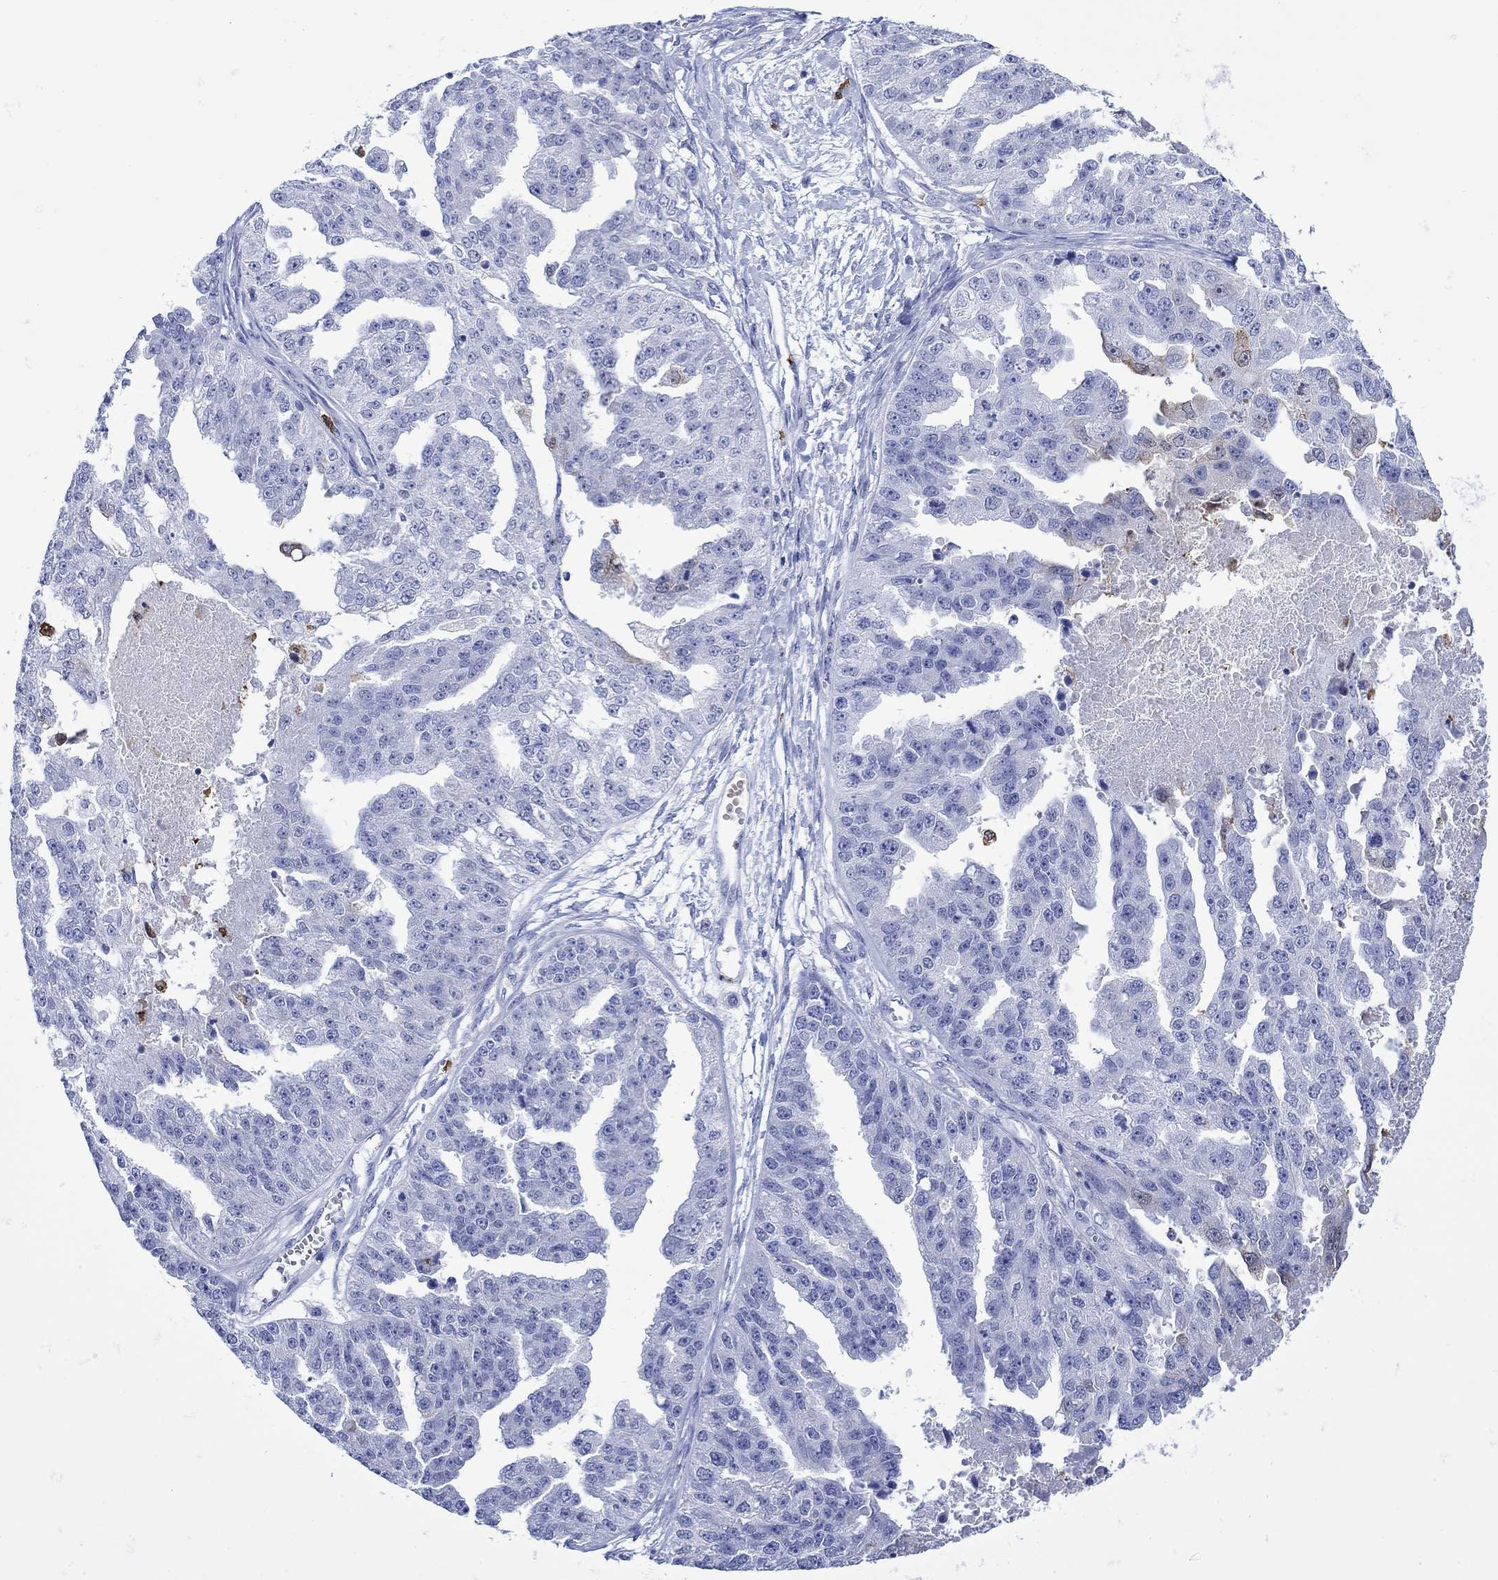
{"staining": {"intensity": "negative", "quantity": "none", "location": "none"}, "tissue": "ovarian cancer", "cell_type": "Tumor cells", "image_type": "cancer", "snomed": [{"axis": "morphology", "description": "Cystadenocarcinoma, serous, NOS"}, {"axis": "topography", "description": "Ovary"}], "caption": "This micrograph is of ovarian cancer stained with IHC to label a protein in brown with the nuclei are counter-stained blue. There is no expression in tumor cells.", "gene": "LINGO3", "patient": {"sex": "female", "age": 58}}